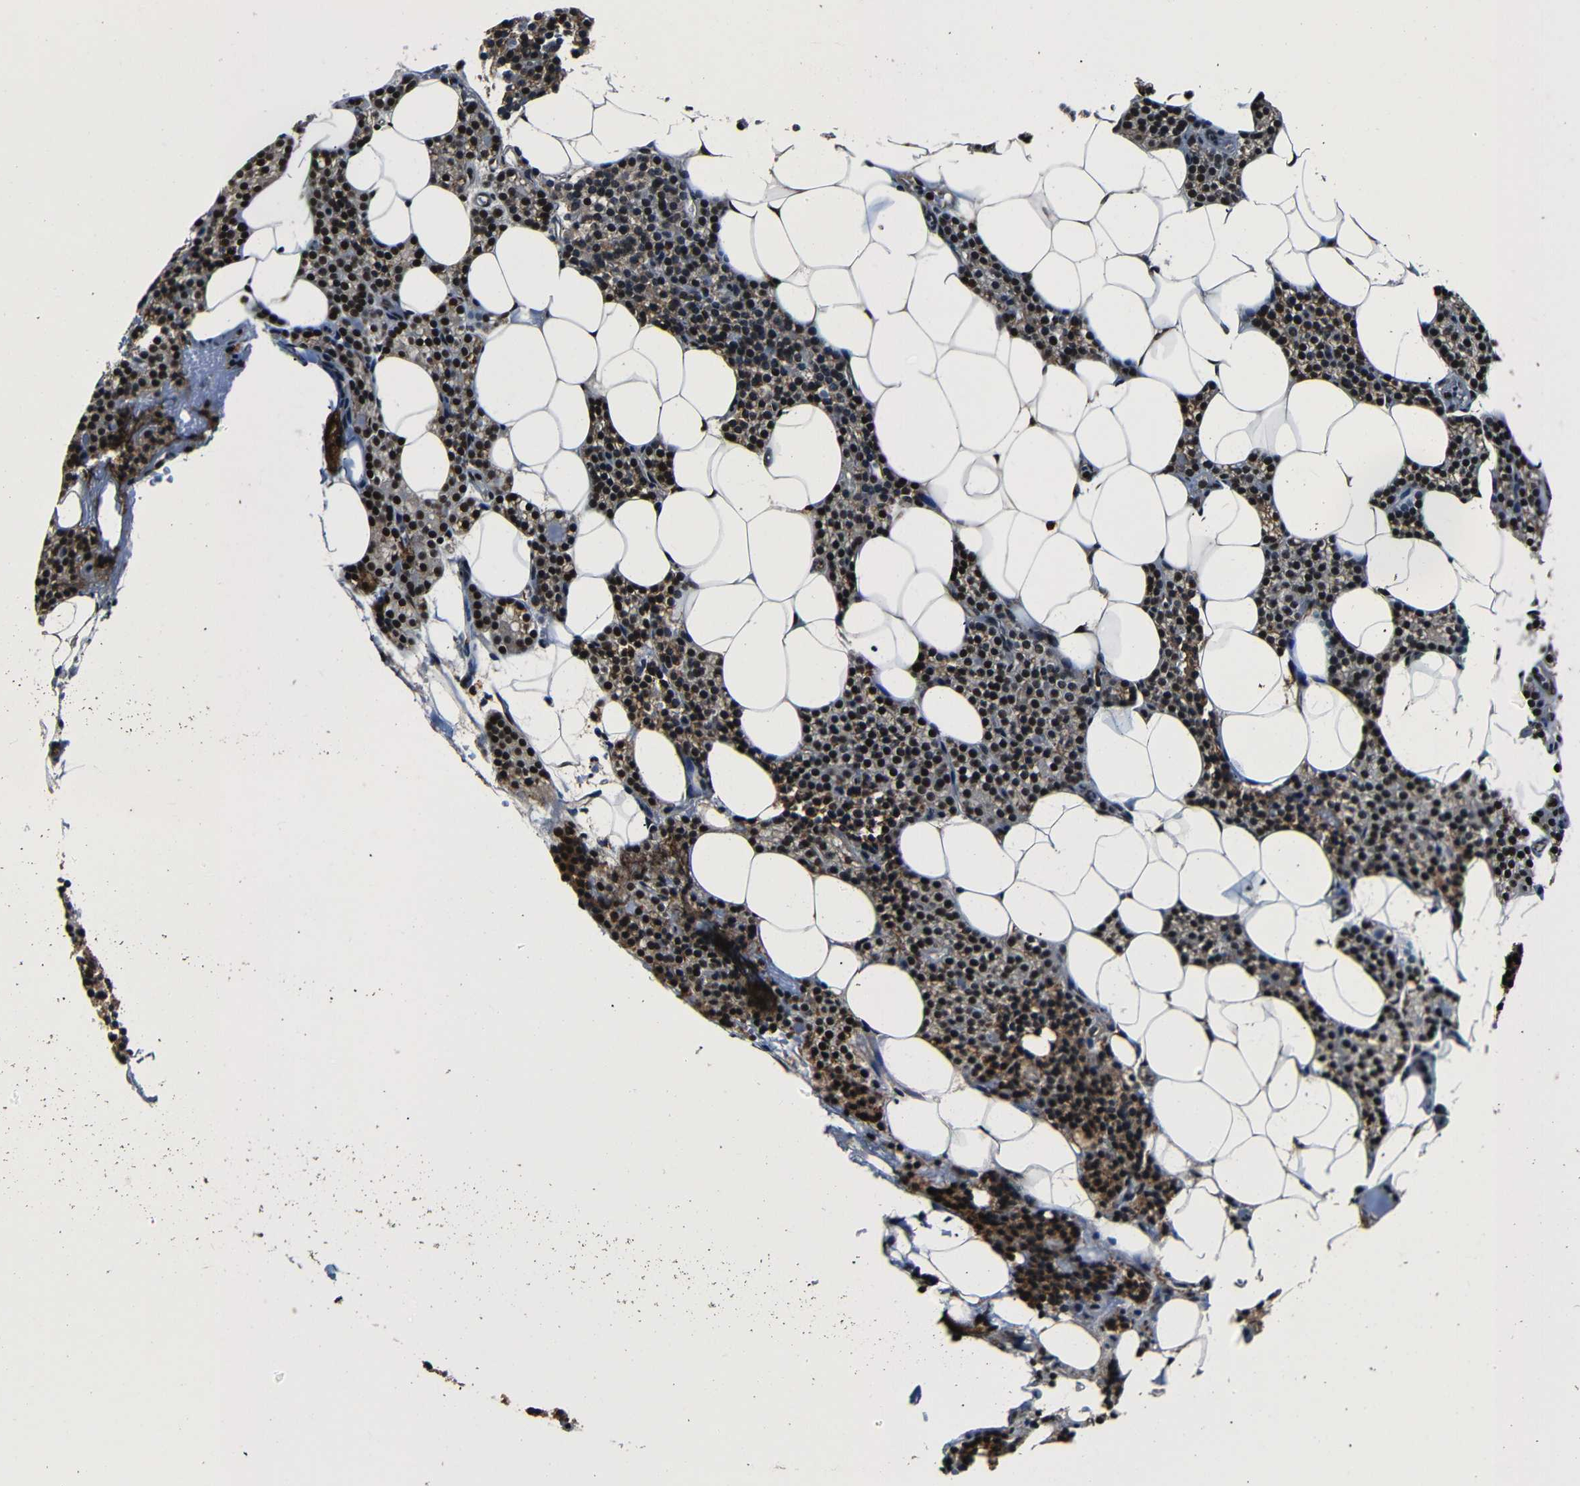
{"staining": {"intensity": "moderate", "quantity": "25%-75%", "location": "cytoplasmic/membranous,nuclear"}, "tissue": "parathyroid gland", "cell_type": "Glandular cells", "image_type": "normal", "snomed": [{"axis": "morphology", "description": "Normal tissue, NOS"}, {"axis": "morphology", "description": "Adenoma, NOS"}, {"axis": "topography", "description": "Parathyroid gland"}], "caption": "Moderate cytoplasmic/membranous,nuclear staining is identified in approximately 25%-75% of glandular cells in normal parathyroid gland.", "gene": "NCBP3", "patient": {"sex": "female", "age": 51}}